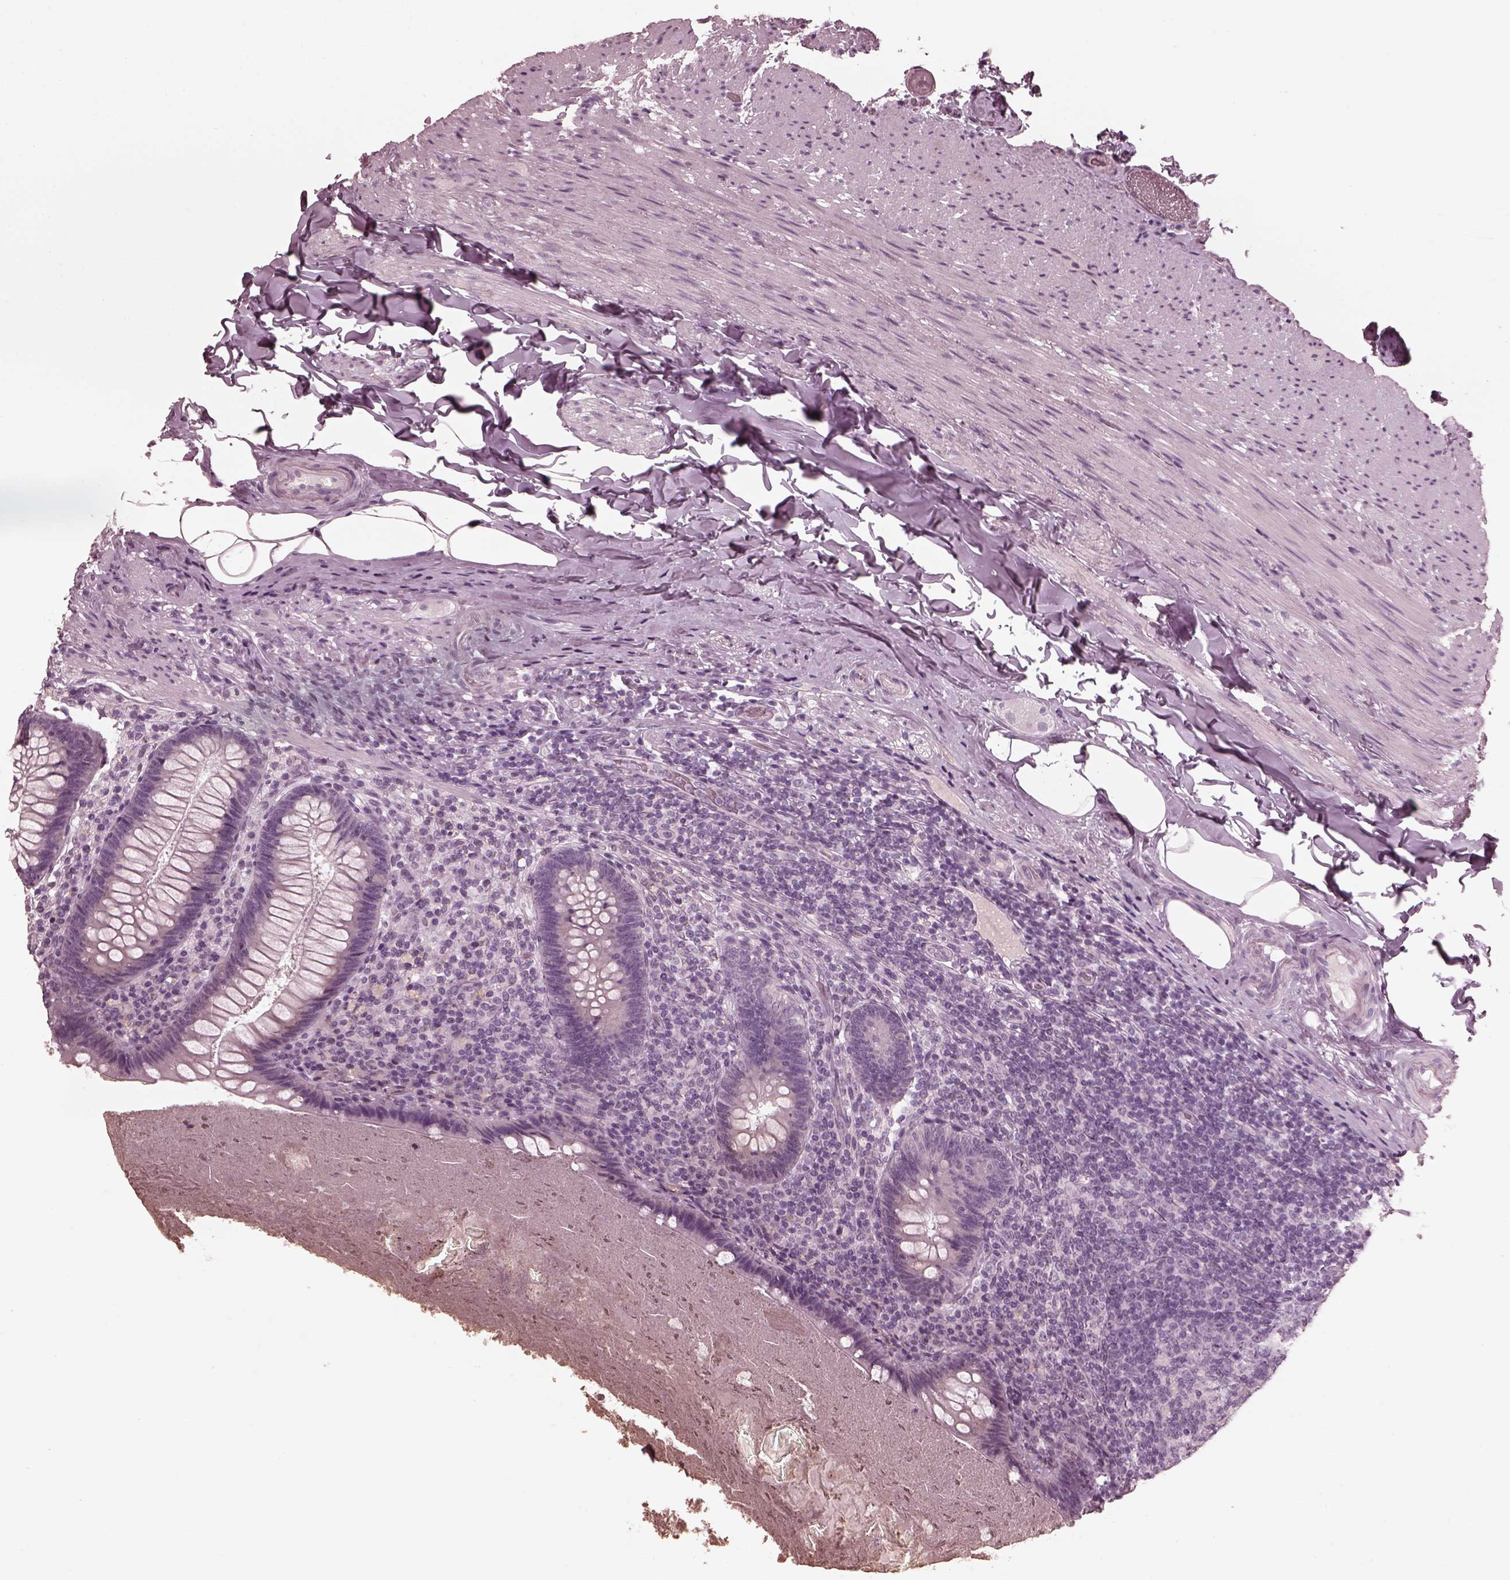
{"staining": {"intensity": "negative", "quantity": "none", "location": "none"}, "tissue": "appendix", "cell_type": "Glandular cells", "image_type": "normal", "snomed": [{"axis": "morphology", "description": "Normal tissue, NOS"}, {"axis": "topography", "description": "Appendix"}], "caption": "Immunohistochemistry image of normal human appendix stained for a protein (brown), which demonstrates no expression in glandular cells.", "gene": "CGA", "patient": {"sex": "male", "age": 47}}